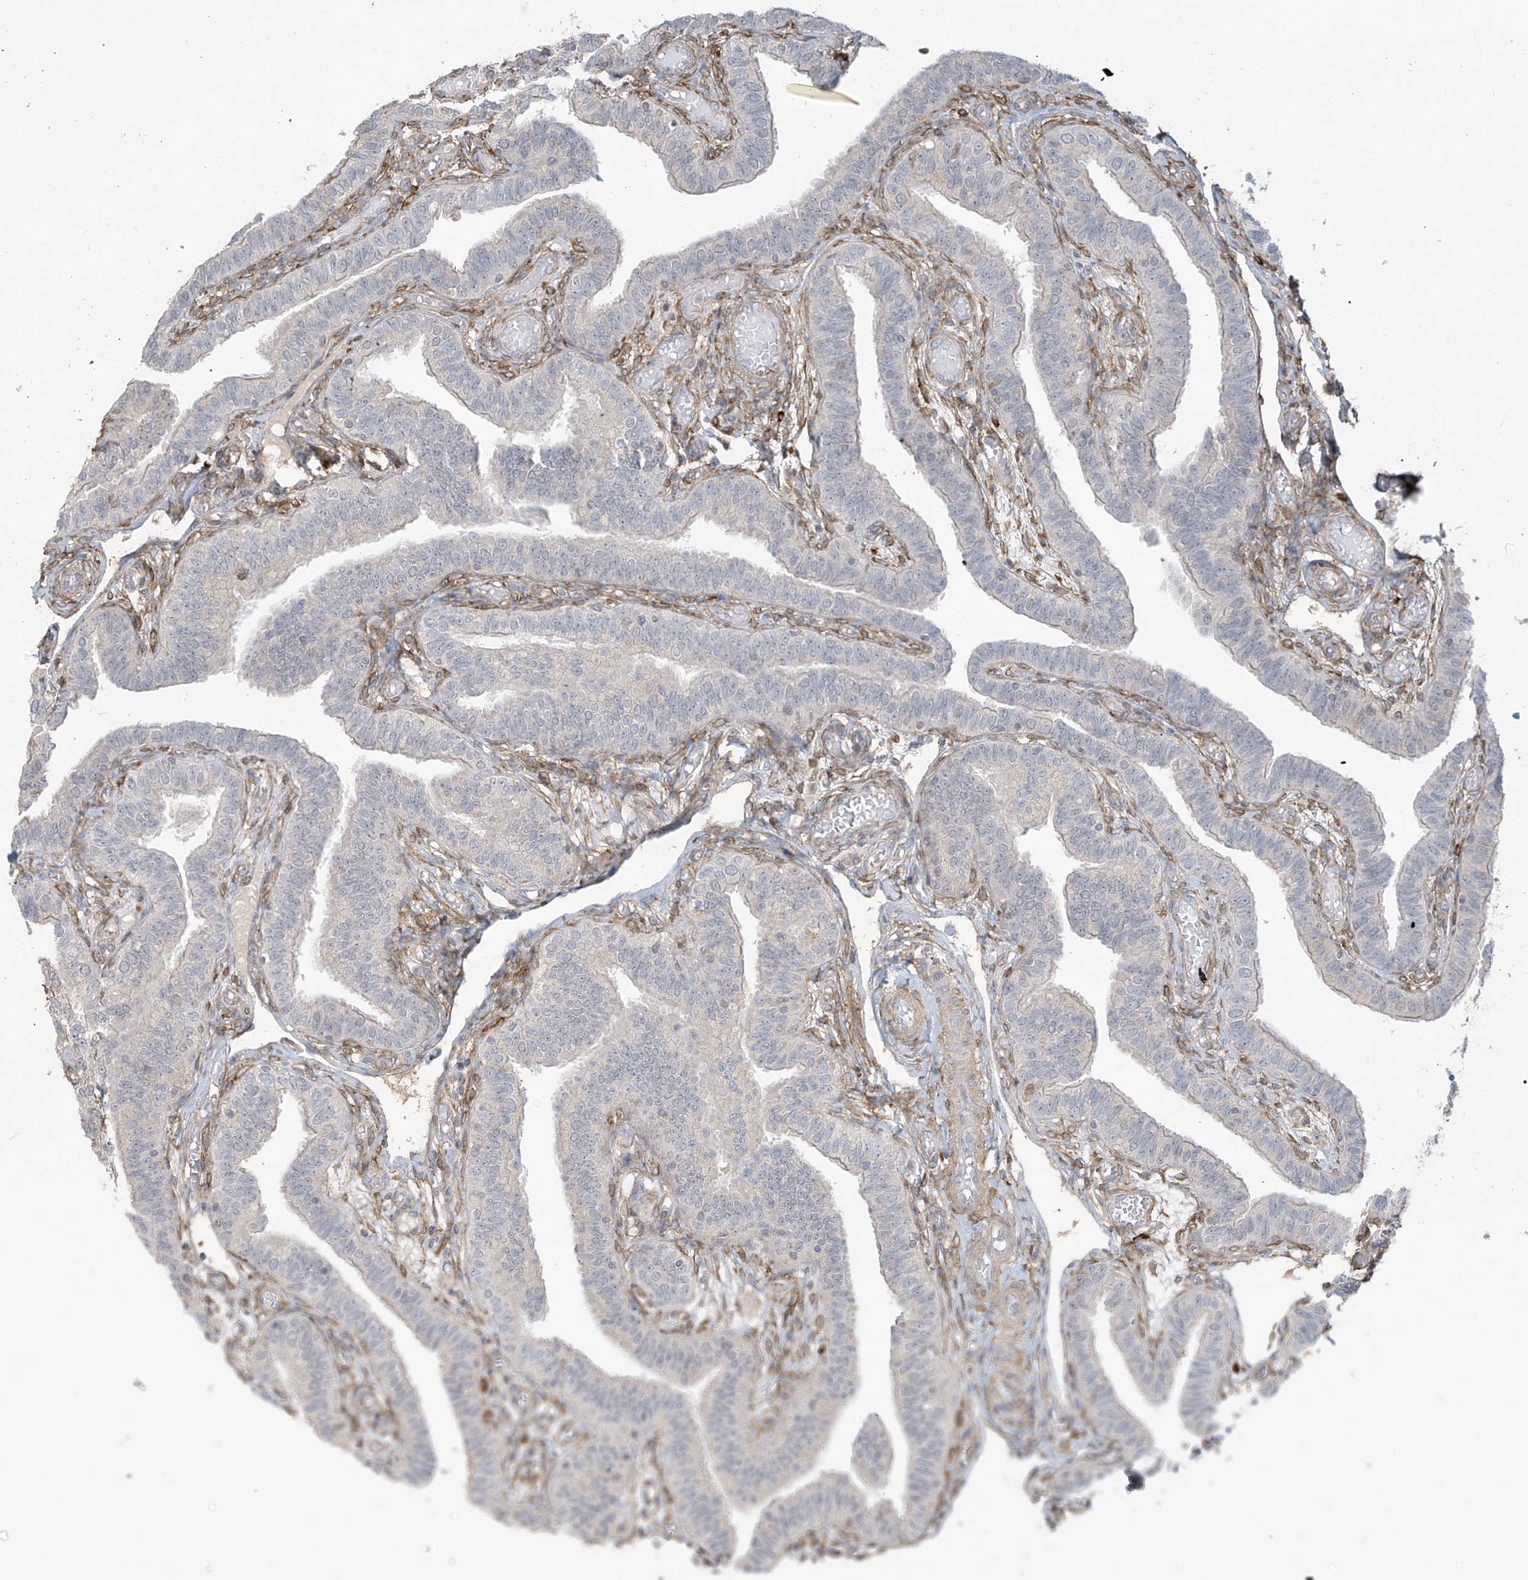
{"staining": {"intensity": "weak", "quantity": "<25%", "location": "cytoplasmic/membranous"}, "tissue": "fallopian tube", "cell_type": "Glandular cells", "image_type": "normal", "snomed": [{"axis": "morphology", "description": "Normal tissue, NOS"}, {"axis": "topography", "description": "Fallopian tube"}], "caption": "This is a image of IHC staining of unremarkable fallopian tube, which shows no expression in glandular cells.", "gene": "TAGAP", "patient": {"sex": "female", "age": 39}}